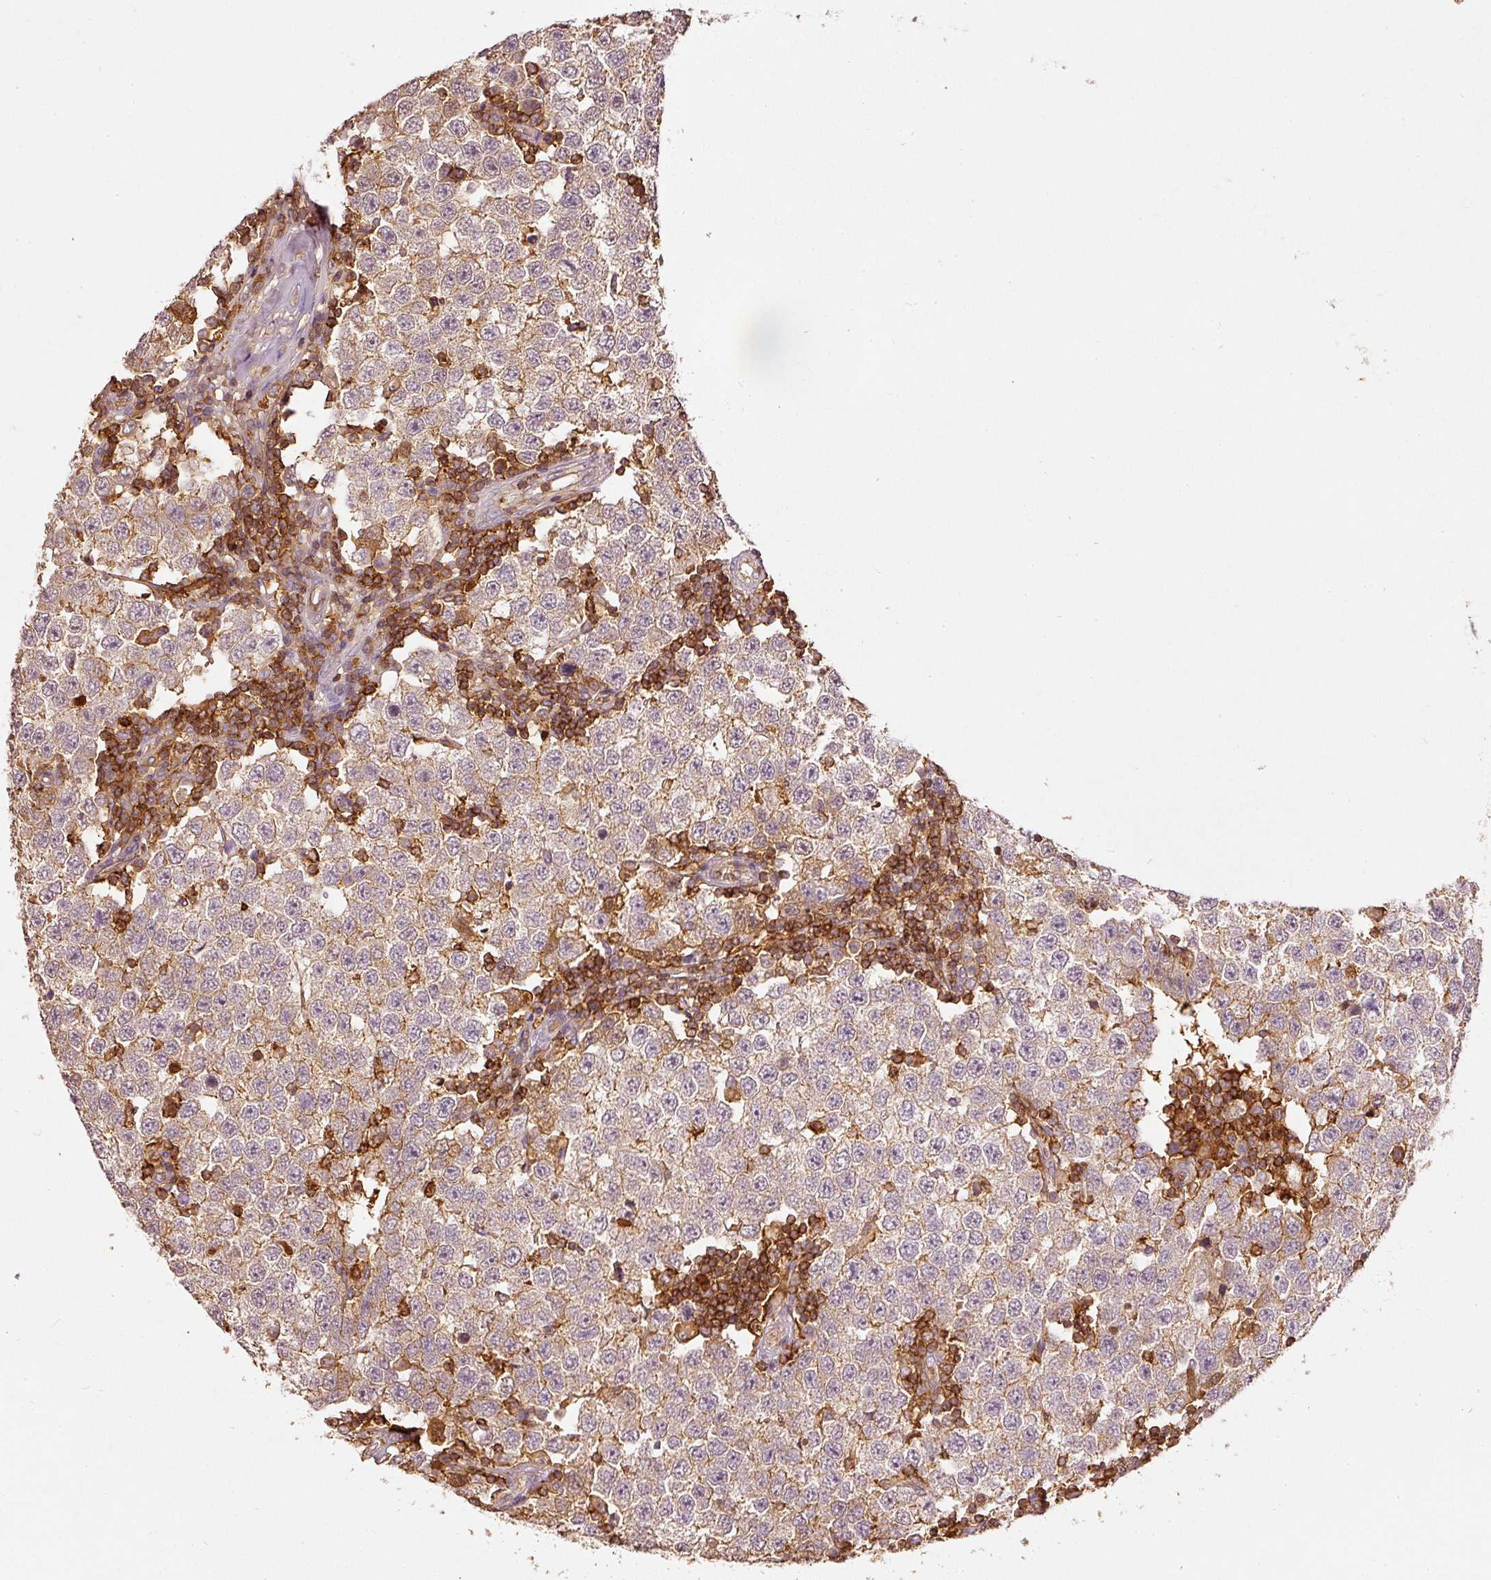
{"staining": {"intensity": "weak", "quantity": ">75%", "location": "cytoplasmic/membranous"}, "tissue": "testis cancer", "cell_type": "Tumor cells", "image_type": "cancer", "snomed": [{"axis": "morphology", "description": "Seminoma, NOS"}, {"axis": "topography", "description": "Testis"}], "caption": "A histopathology image of human seminoma (testis) stained for a protein reveals weak cytoplasmic/membranous brown staining in tumor cells.", "gene": "EVL", "patient": {"sex": "male", "age": 34}}